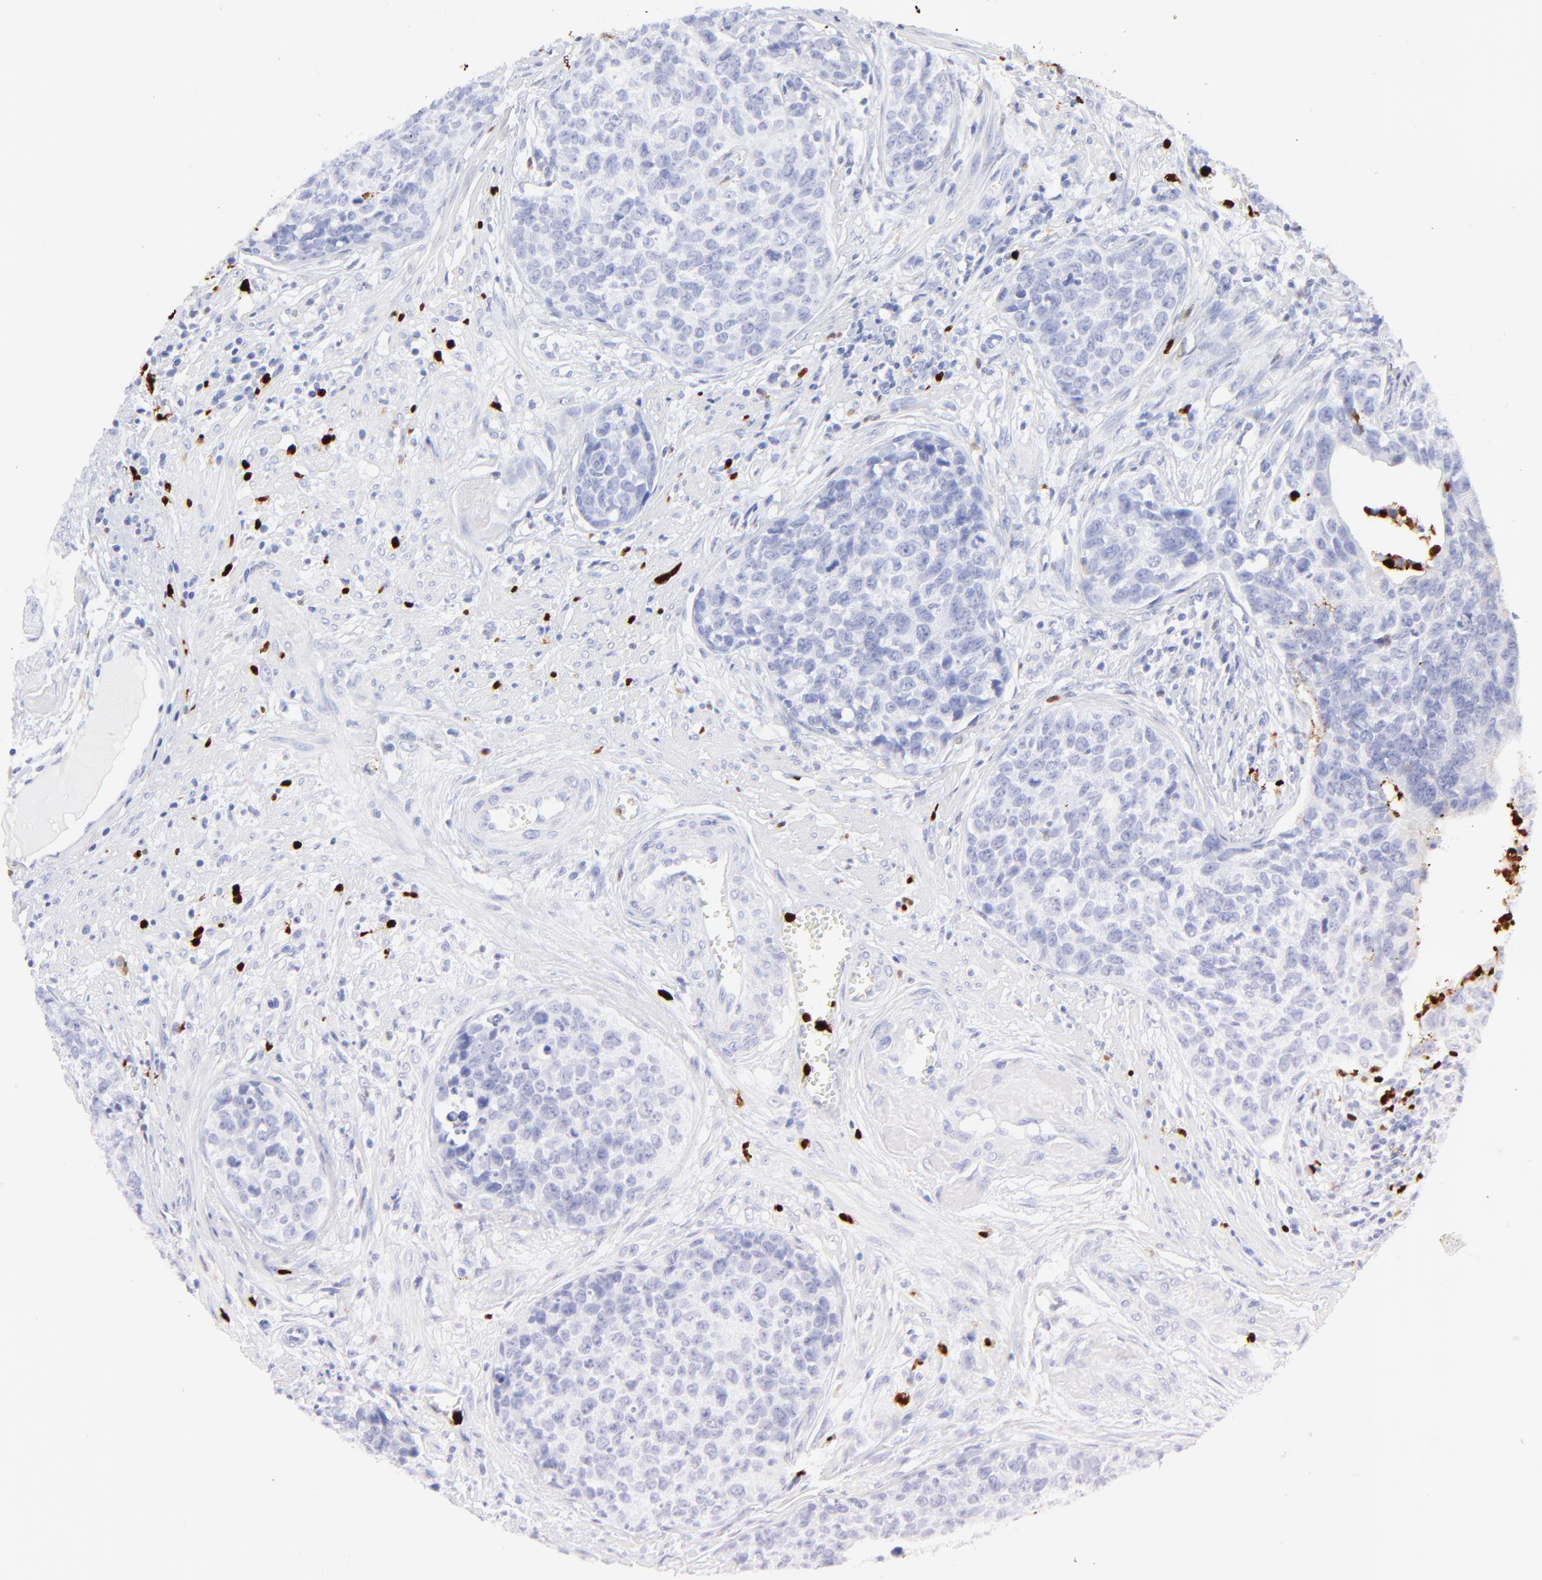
{"staining": {"intensity": "negative", "quantity": "none", "location": "none"}, "tissue": "urothelial cancer", "cell_type": "Tumor cells", "image_type": "cancer", "snomed": [{"axis": "morphology", "description": "Urothelial carcinoma, High grade"}, {"axis": "topography", "description": "Urinary bladder"}], "caption": "This is an IHC micrograph of high-grade urothelial carcinoma. There is no expression in tumor cells.", "gene": "S100A12", "patient": {"sex": "male", "age": 81}}